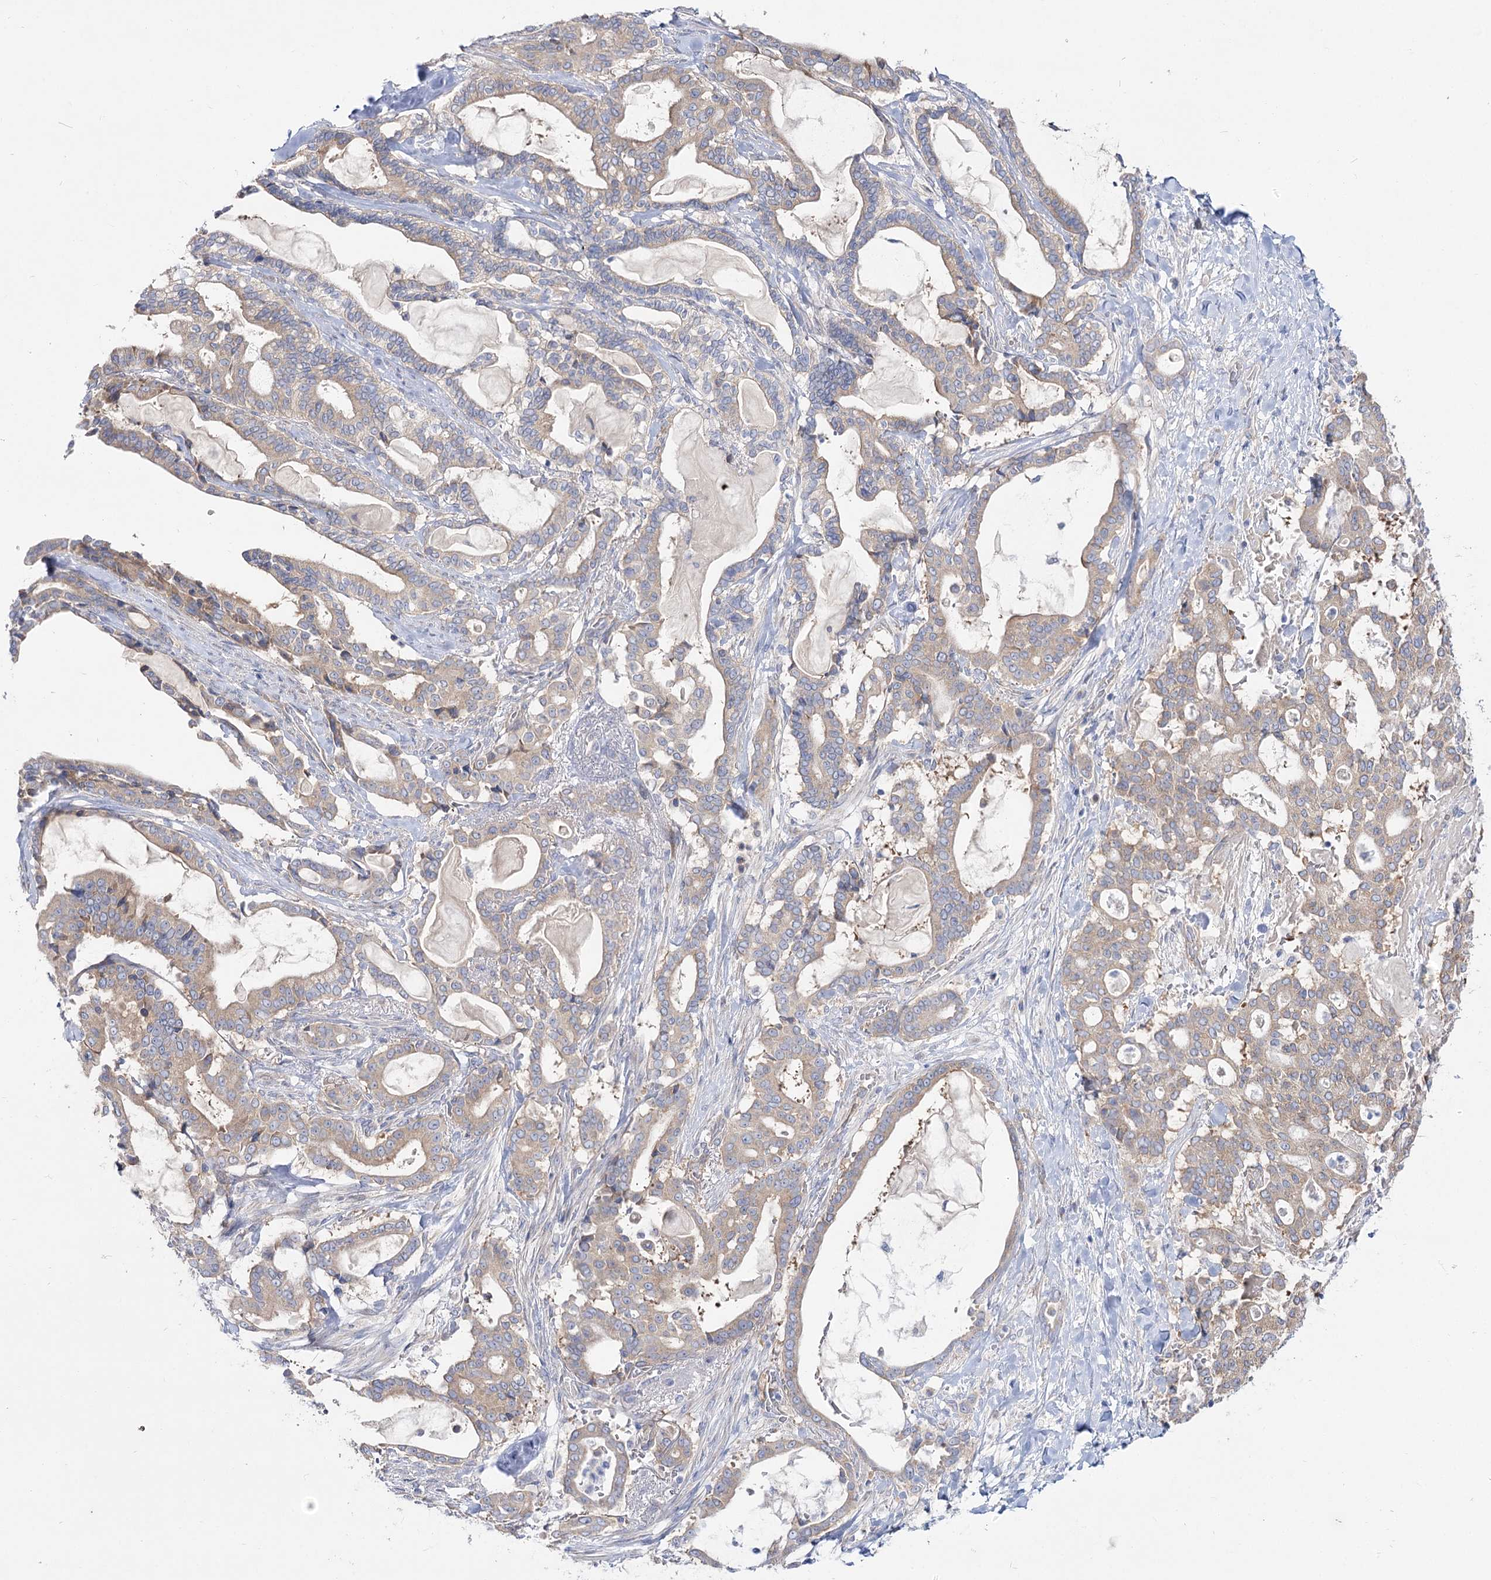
{"staining": {"intensity": "weak", "quantity": ">75%", "location": "cytoplasmic/membranous"}, "tissue": "pancreatic cancer", "cell_type": "Tumor cells", "image_type": "cancer", "snomed": [{"axis": "morphology", "description": "Adenocarcinoma, NOS"}, {"axis": "topography", "description": "Pancreas"}], "caption": "Immunohistochemistry (IHC) histopathology image of neoplastic tissue: pancreatic cancer (adenocarcinoma) stained using immunohistochemistry (IHC) demonstrates low levels of weak protein expression localized specifically in the cytoplasmic/membranous of tumor cells, appearing as a cytoplasmic/membranous brown color.", "gene": "SUOX", "patient": {"sex": "male", "age": 63}}